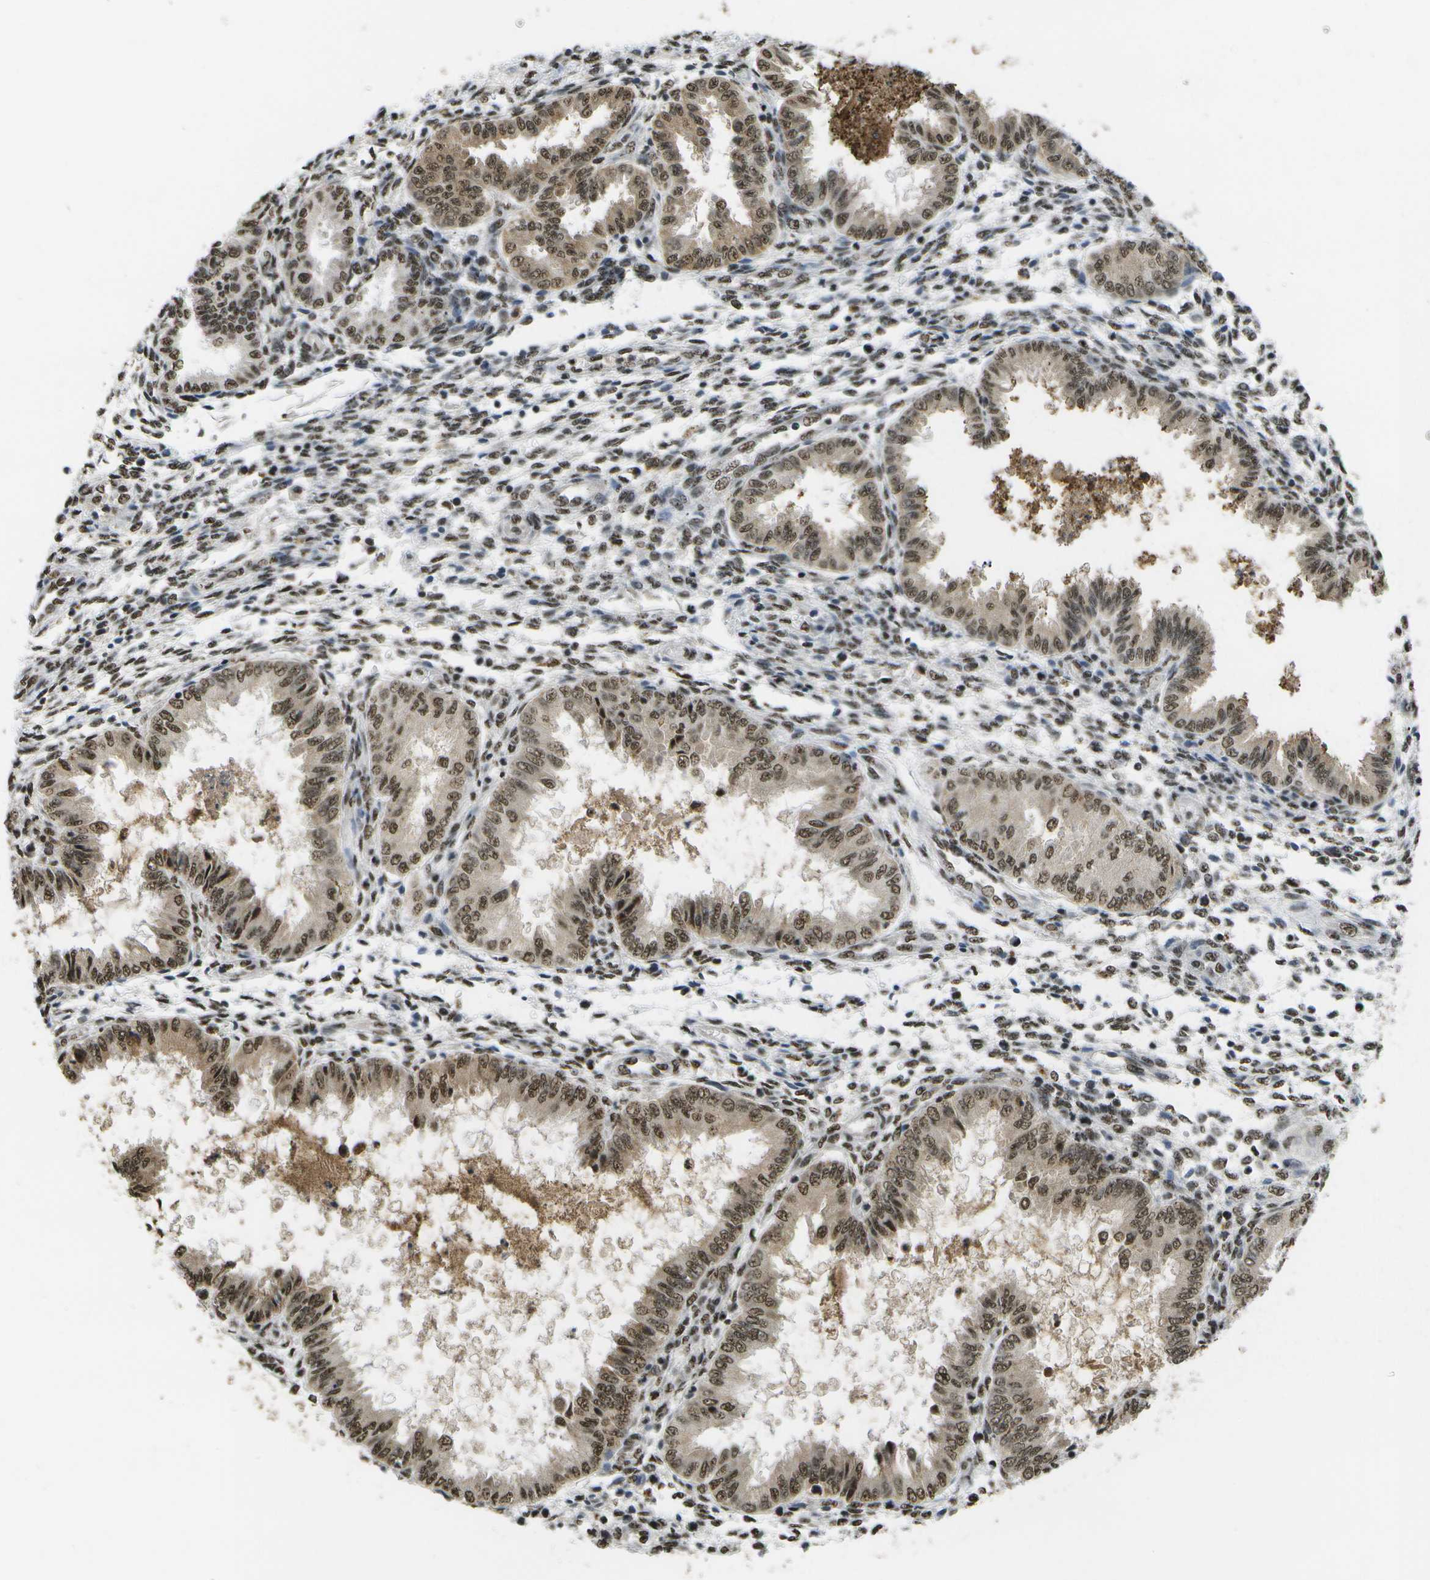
{"staining": {"intensity": "moderate", "quantity": "25%-75%", "location": "nuclear"}, "tissue": "endometrium", "cell_type": "Cells in endometrial stroma", "image_type": "normal", "snomed": [{"axis": "morphology", "description": "Normal tissue, NOS"}, {"axis": "topography", "description": "Endometrium"}], "caption": "High-power microscopy captured an immunohistochemistry (IHC) image of unremarkable endometrium, revealing moderate nuclear expression in about 25%-75% of cells in endometrial stroma. (DAB IHC with brightfield microscopy, high magnification).", "gene": "SPEN", "patient": {"sex": "female", "age": 33}}